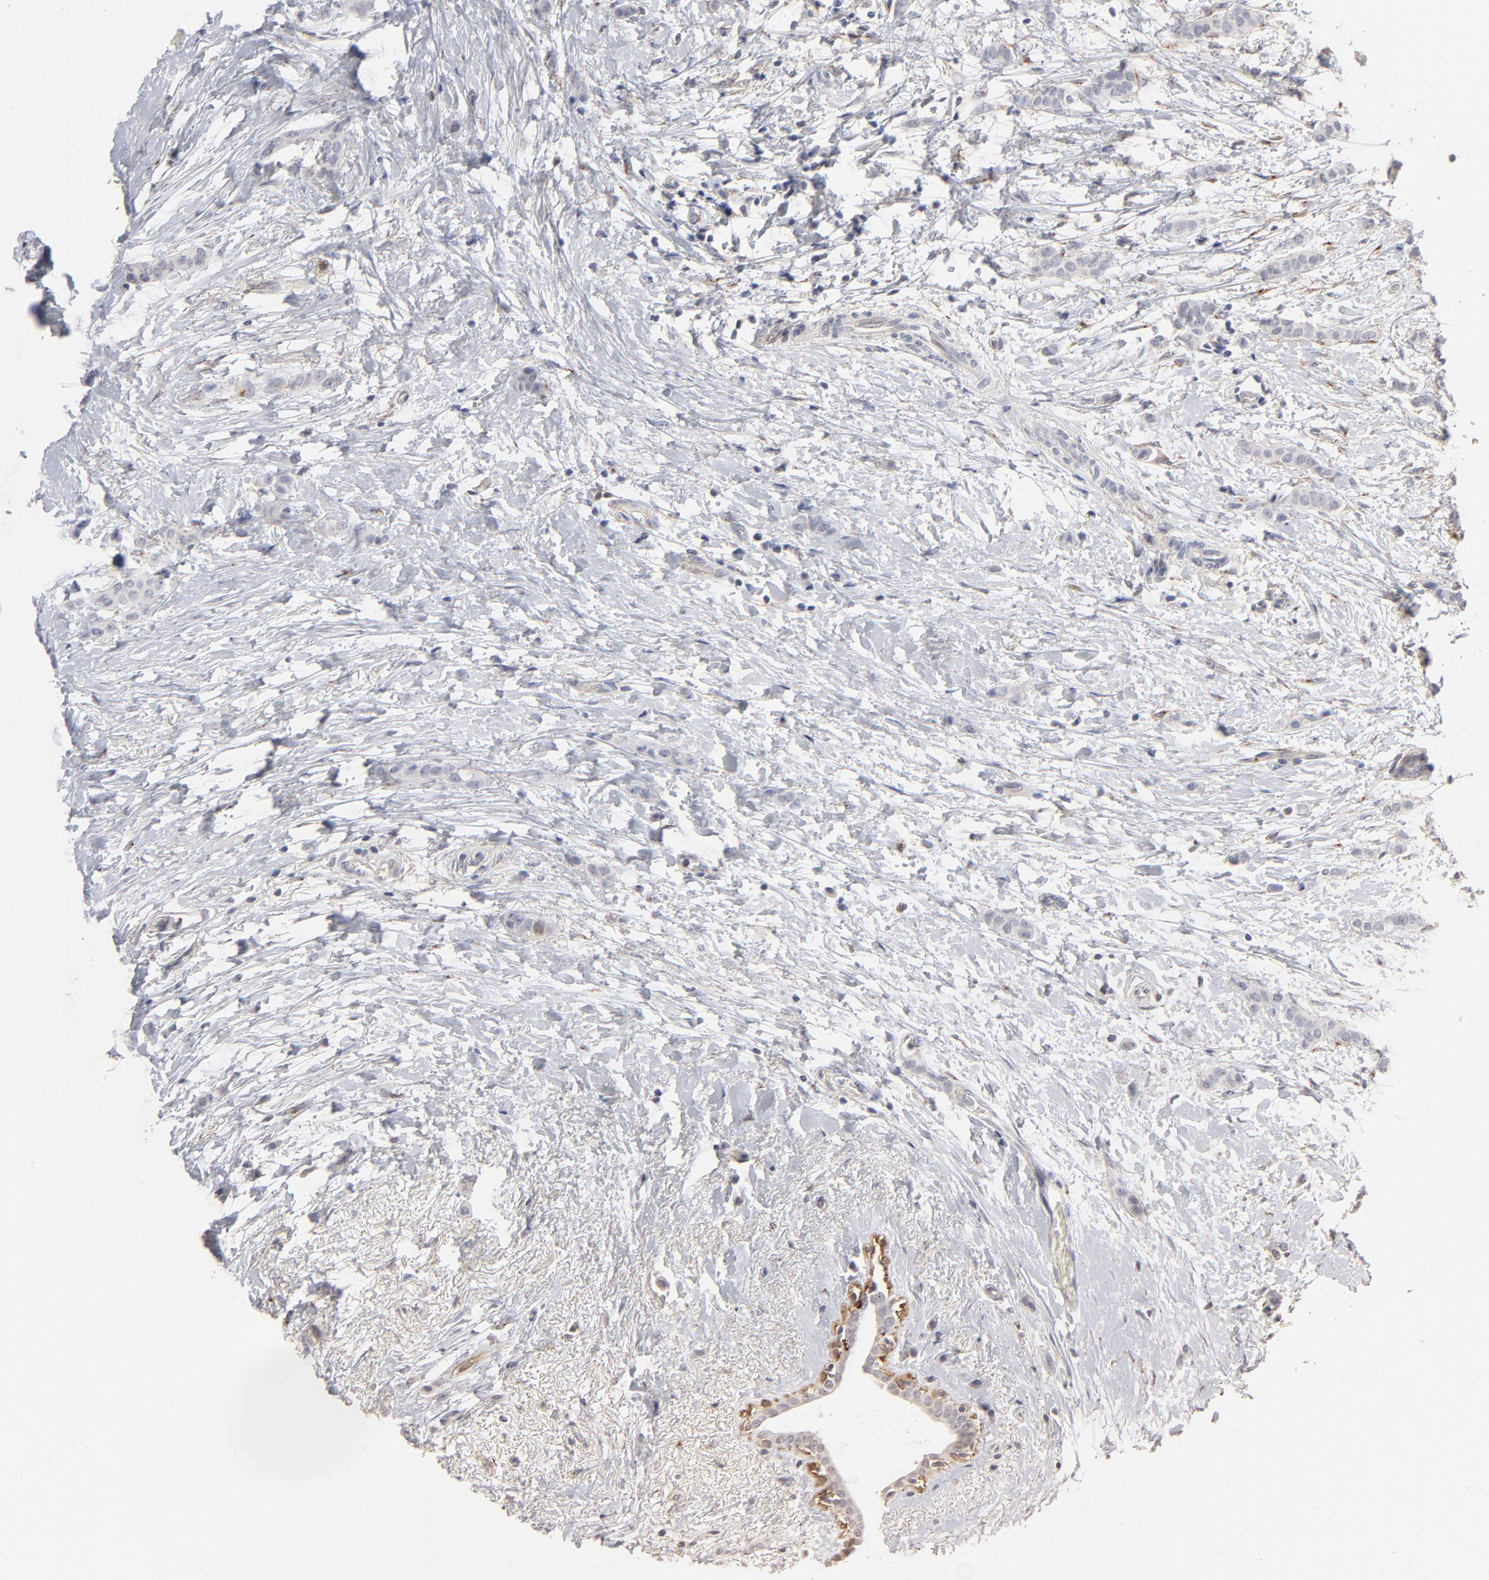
{"staining": {"intensity": "negative", "quantity": "none", "location": "none"}, "tissue": "breast cancer", "cell_type": "Tumor cells", "image_type": "cancer", "snomed": [{"axis": "morphology", "description": "Lobular carcinoma"}, {"axis": "topography", "description": "Breast"}], "caption": "The image shows no staining of tumor cells in breast cancer.", "gene": "AURKA", "patient": {"sex": "female", "age": 55}}